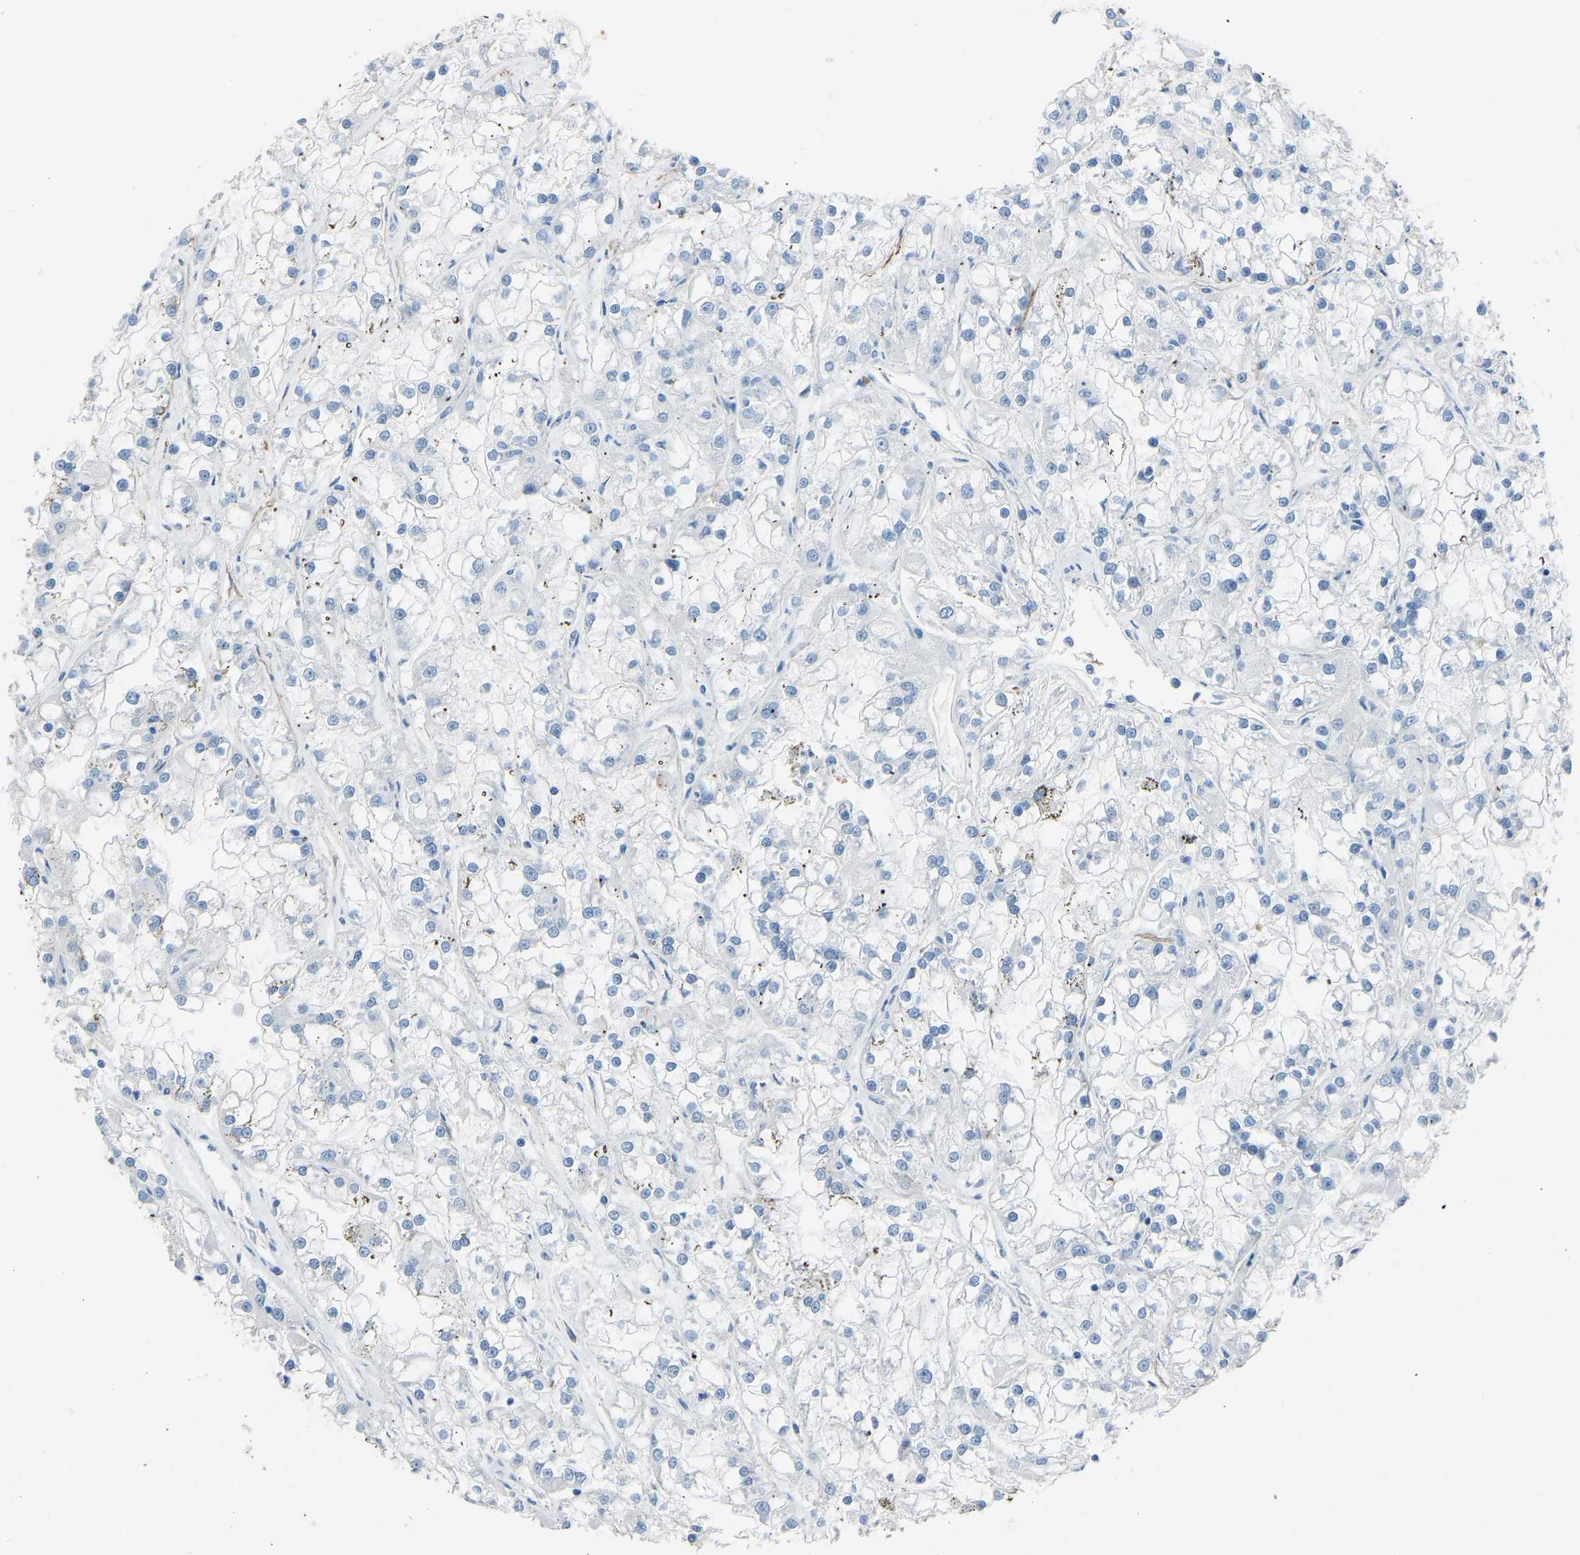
{"staining": {"intensity": "negative", "quantity": "none", "location": "none"}, "tissue": "renal cancer", "cell_type": "Tumor cells", "image_type": "cancer", "snomed": [{"axis": "morphology", "description": "Adenocarcinoma, NOS"}, {"axis": "topography", "description": "Kidney"}], "caption": "The micrograph demonstrates no significant expression in tumor cells of adenocarcinoma (renal). Brightfield microscopy of immunohistochemistry stained with DAB (3,3'-diaminobenzidine) (brown) and hematoxylin (blue), captured at high magnification.", "gene": "MYH10", "patient": {"sex": "female", "age": 52}}